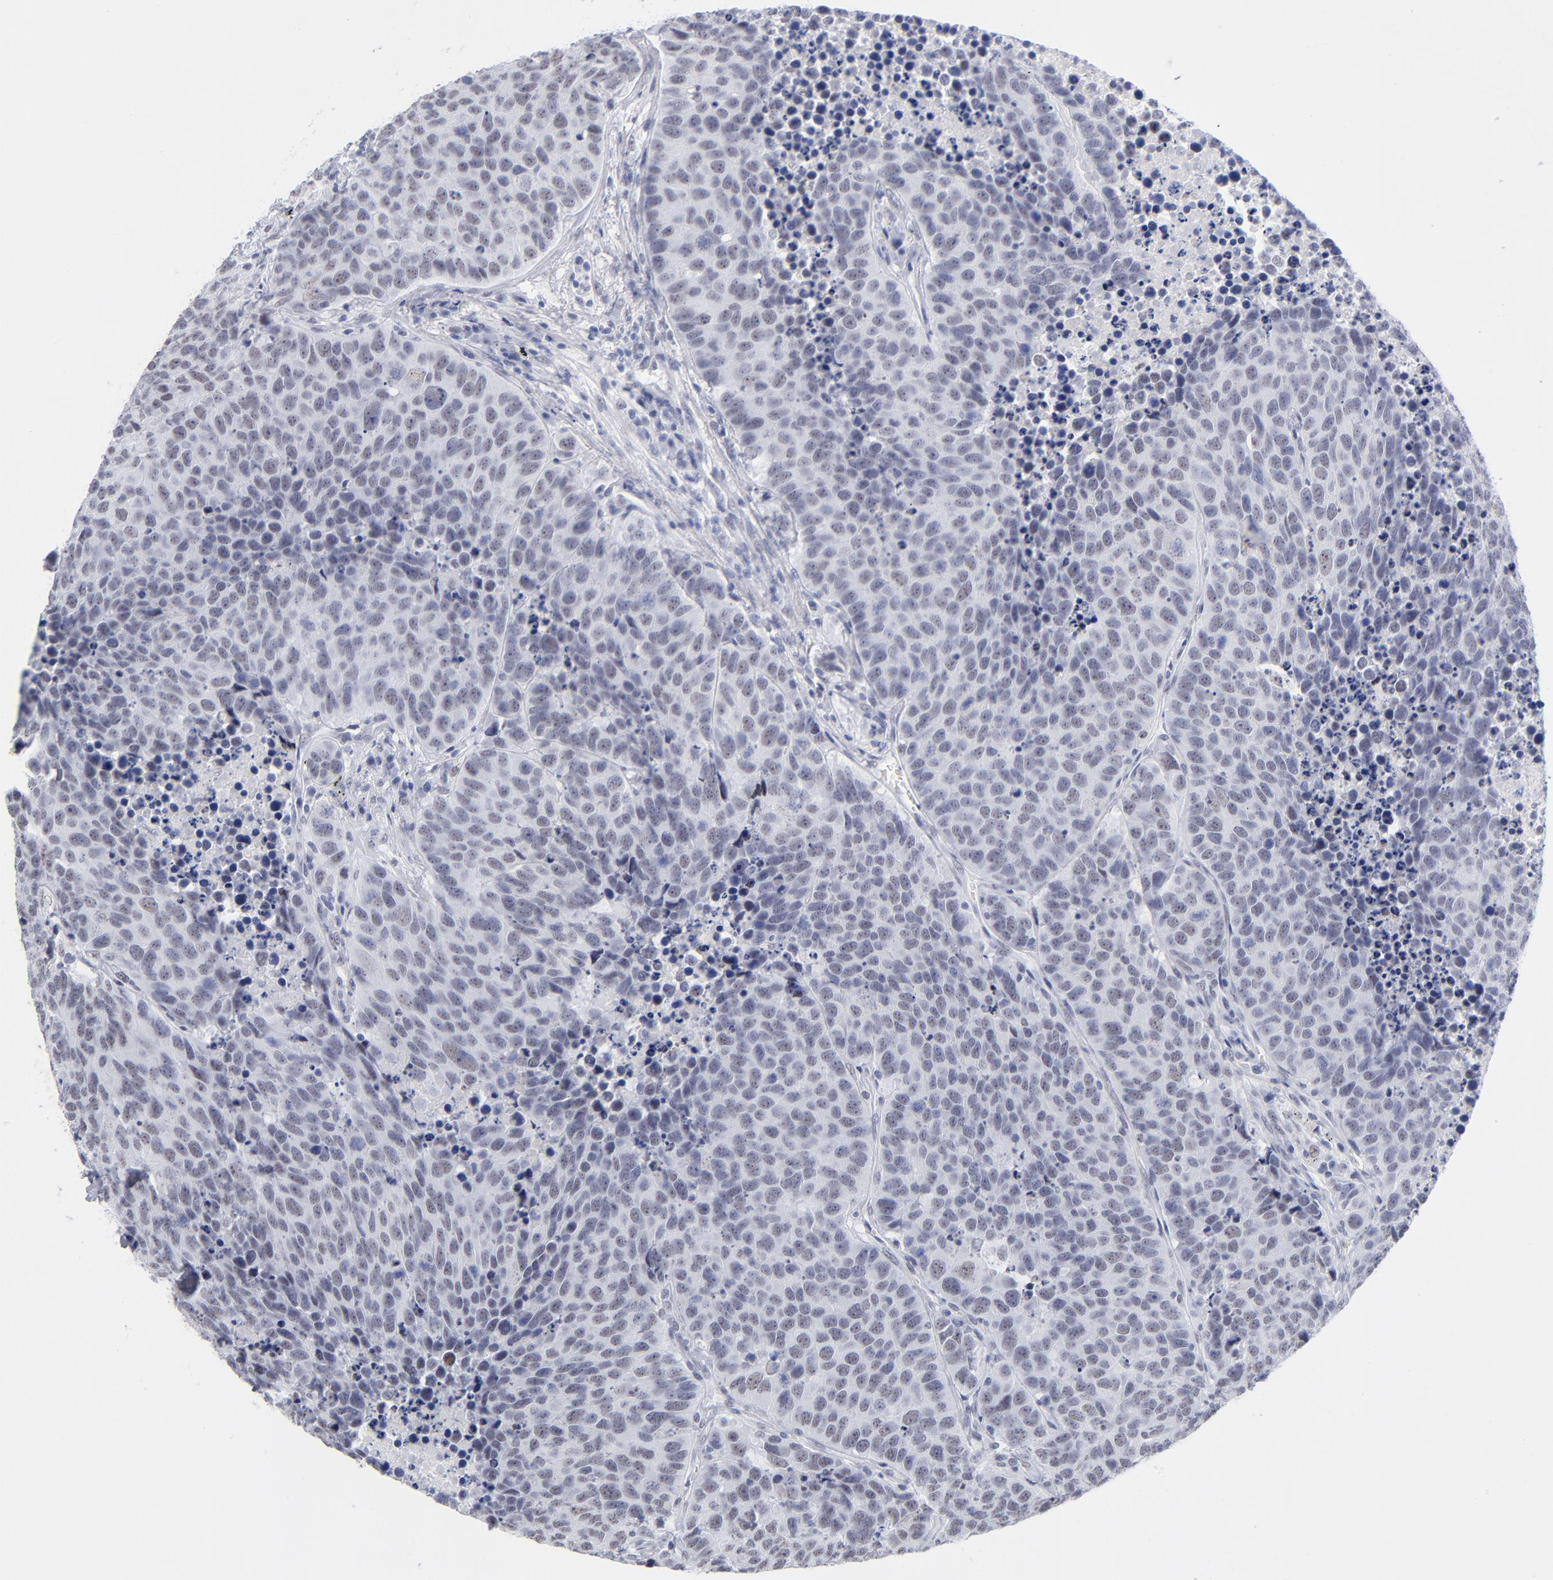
{"staining": {"intensity": "weak", "quantity": "<25%", "location": "nuclear"}, "tissue": "carcinoid", "cell_type": "Tumor cells", "image_type": "cancer", "snomed": [{"axis": "morphology", "description": "Carcinoid, malignant, NOS"}, {"axis": "topography", "description": "Lung"}], "caption": "Image shows no significant protein positivity in tumor cells of carcinoid.", "gene": "SNRPB", "patient": {"sex": "male", "age": 60}}